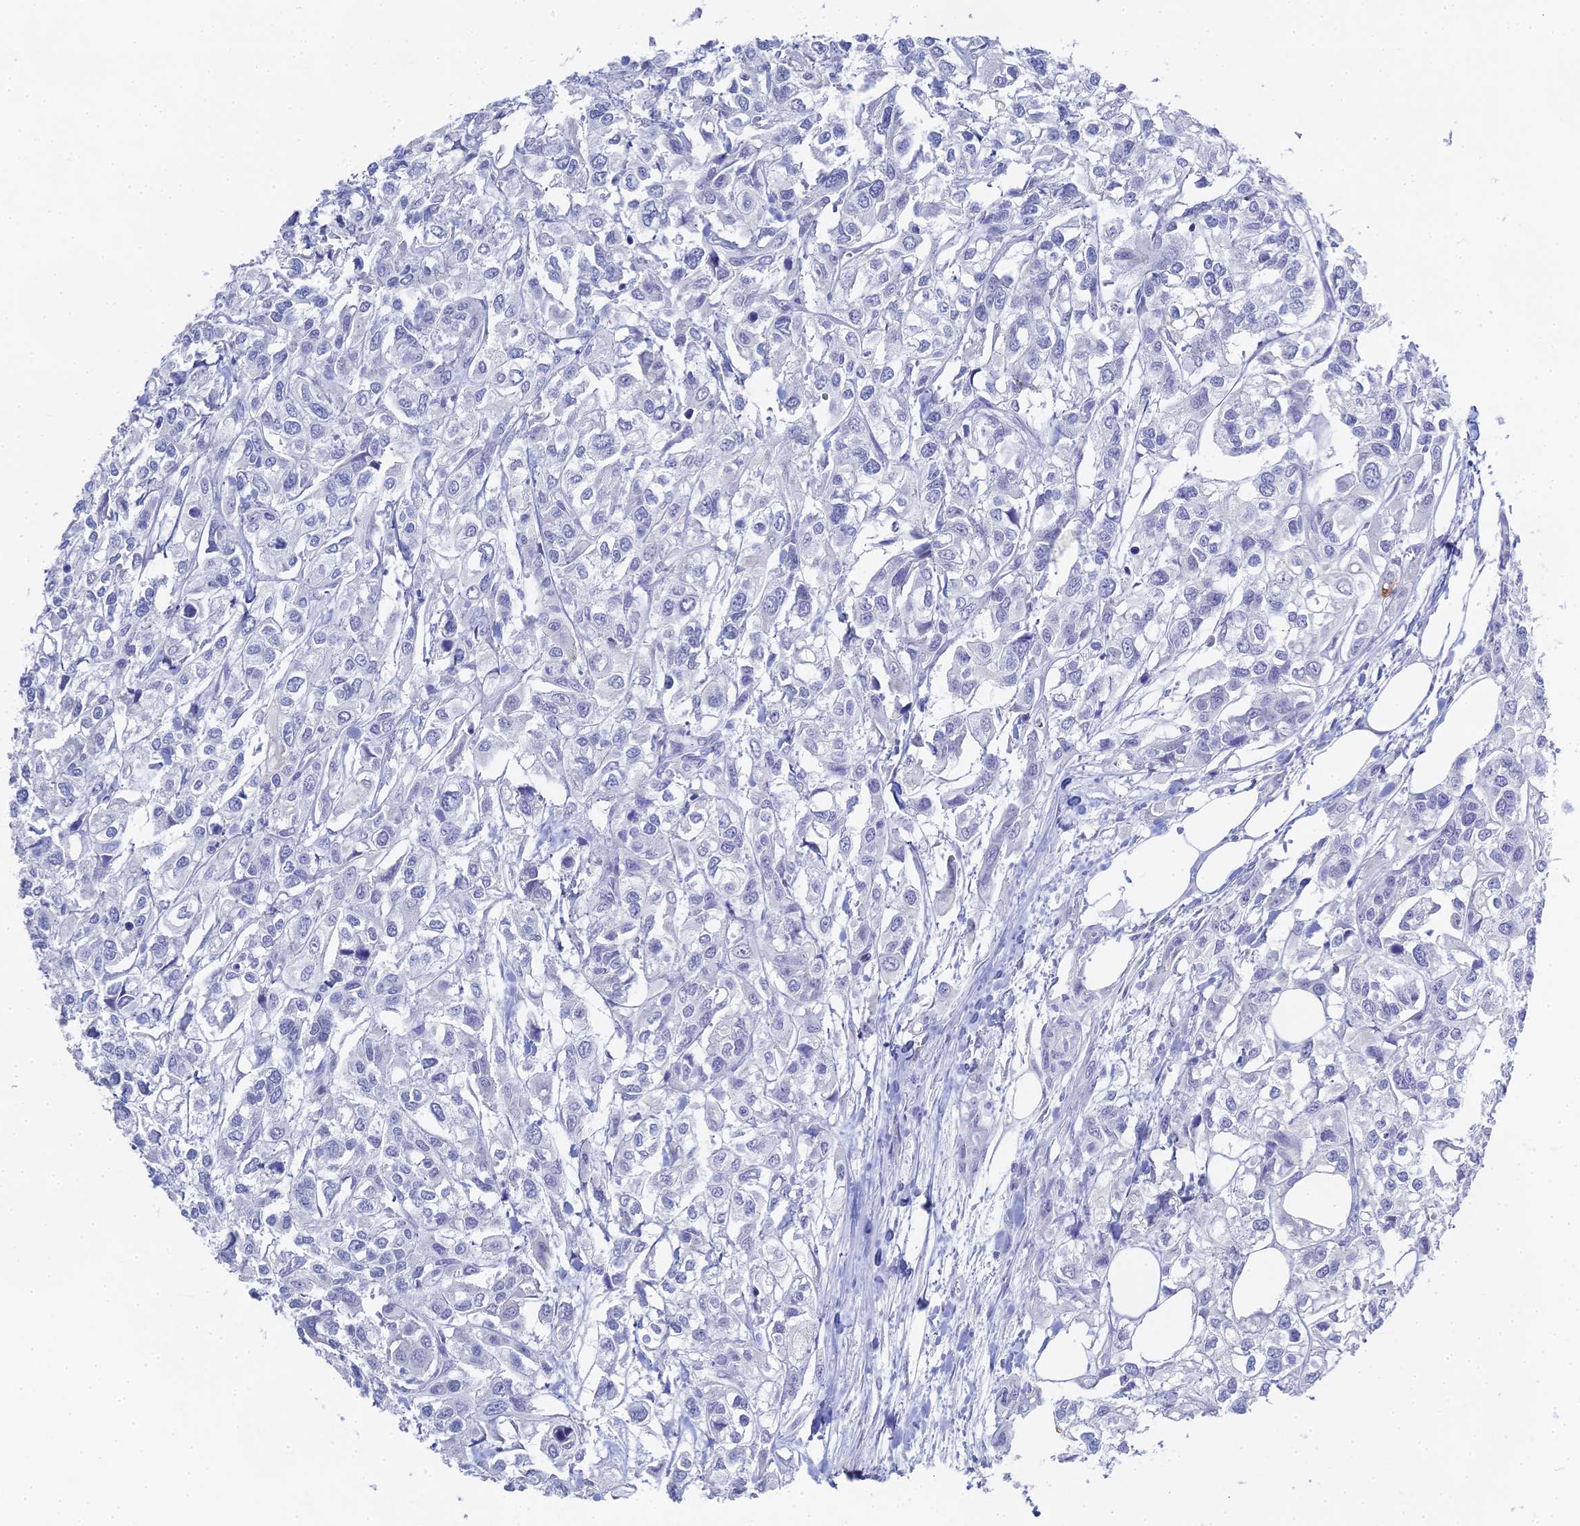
{"staining": {"intensity": "negative", "quantity": "none", "location": "none"}, "tissue": "urothelial cancer", "cell_type": "Tumor cells", "image_type": "cancer", "snomed": [{"axis": "morphology", "description": "Urothelial carcinoma, High grade"}, {"axis": "topography", "description": "Urinary bladder"}], "caption": "Human urothelial cancer stained for a protein using IHC displays no positivity in tumor cells.", "gene": "ALPP", "patient": {"sex": "male", "age": 67}}